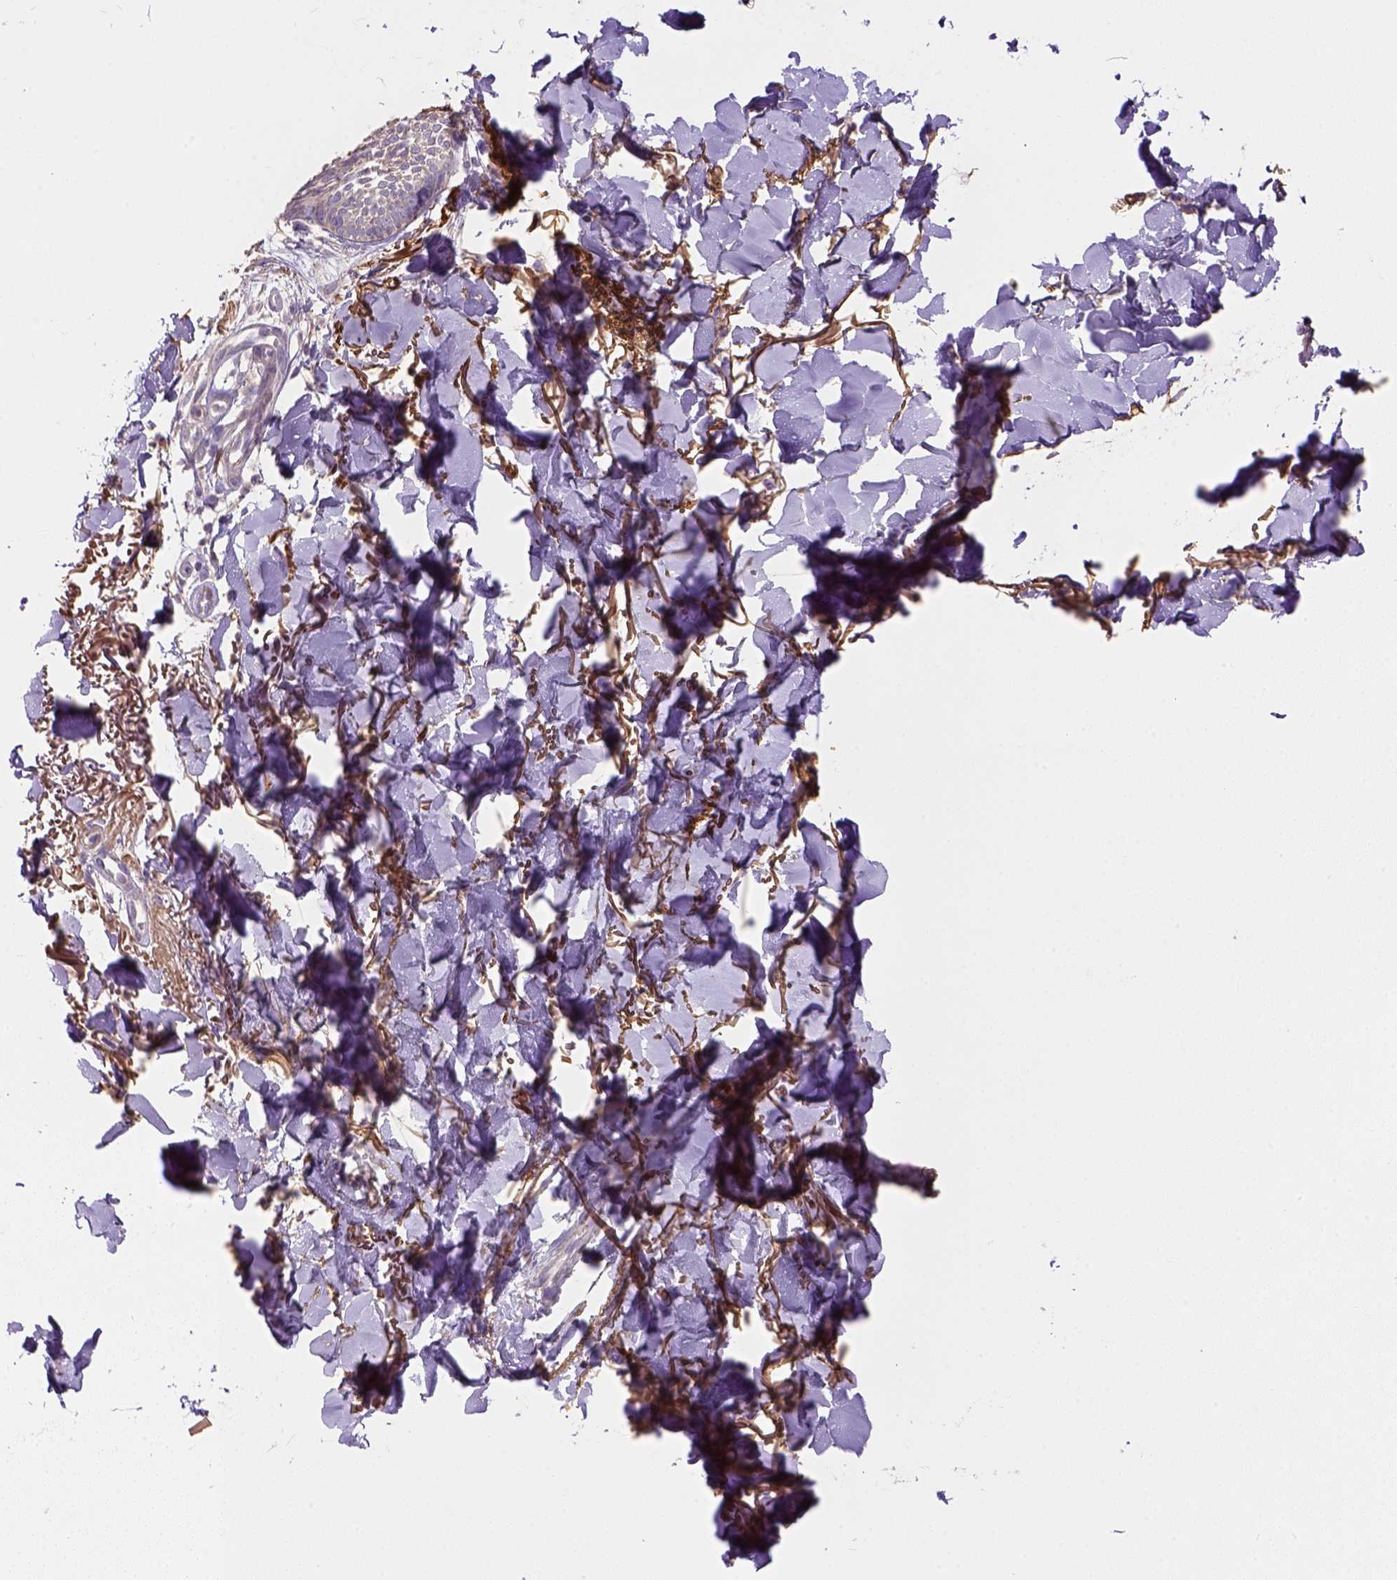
{"staining": {"intensity": "negative", "quantity": "none", "location": "none"}, "tissue": "skin cancer", "cell_type": "Tumor cells", "image_type": "cancer", "snomed": [{"axis": "morphology", "description": "Normal tissue, NOS"}, {"axis": "morphology", "description": "Basal cell carcinoma"}, {"axis": "topography", "description": "Skin"}], "caption": "Skin basal cell carcinoma was stained to show a protein in brown. There is no significant positivity in tumor cells.", "gene": "HTRA1", "patient": {"sex": "male", "age": 84}}